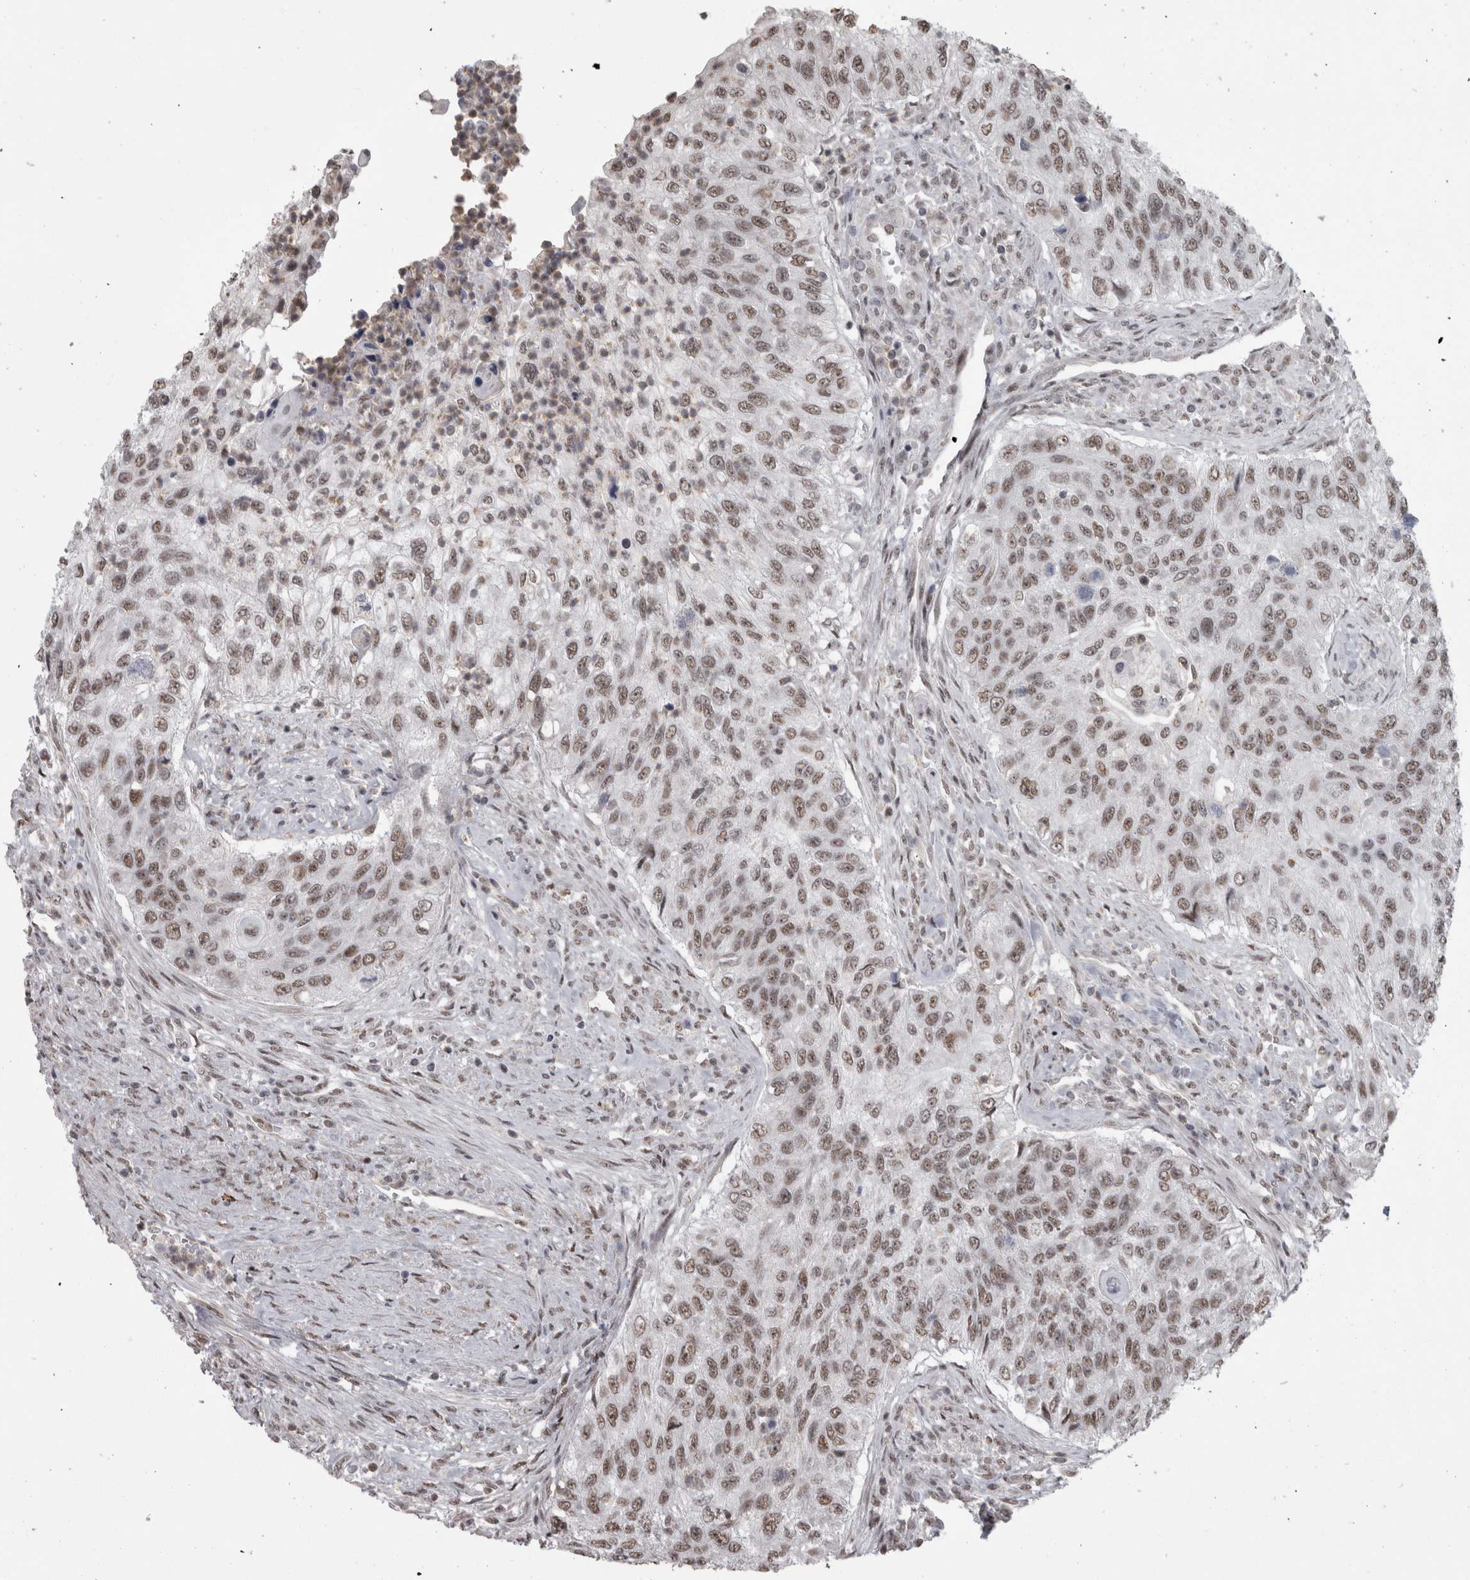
{"staining": {"intensity": "moderate", "quantity": ">75%", "location": "nuclear"}, "tissue": "urothelial cancer", "cell_type": "Tumor cells", "image_type": "cancer", "snomed": [{"axis": "morphology", "description": "Urothelial carcinoma, High grade"}, {"axis": "topography", "description": "Urinary bladder"}], "caption": "Immunohistochemical staining of urothelial cancer exhibits medium levels of moderate nuclear protein staining in approximately >75% of tumor cells.", "gene": "MICU3", "patient": {"sex": "female", "age": 60}}